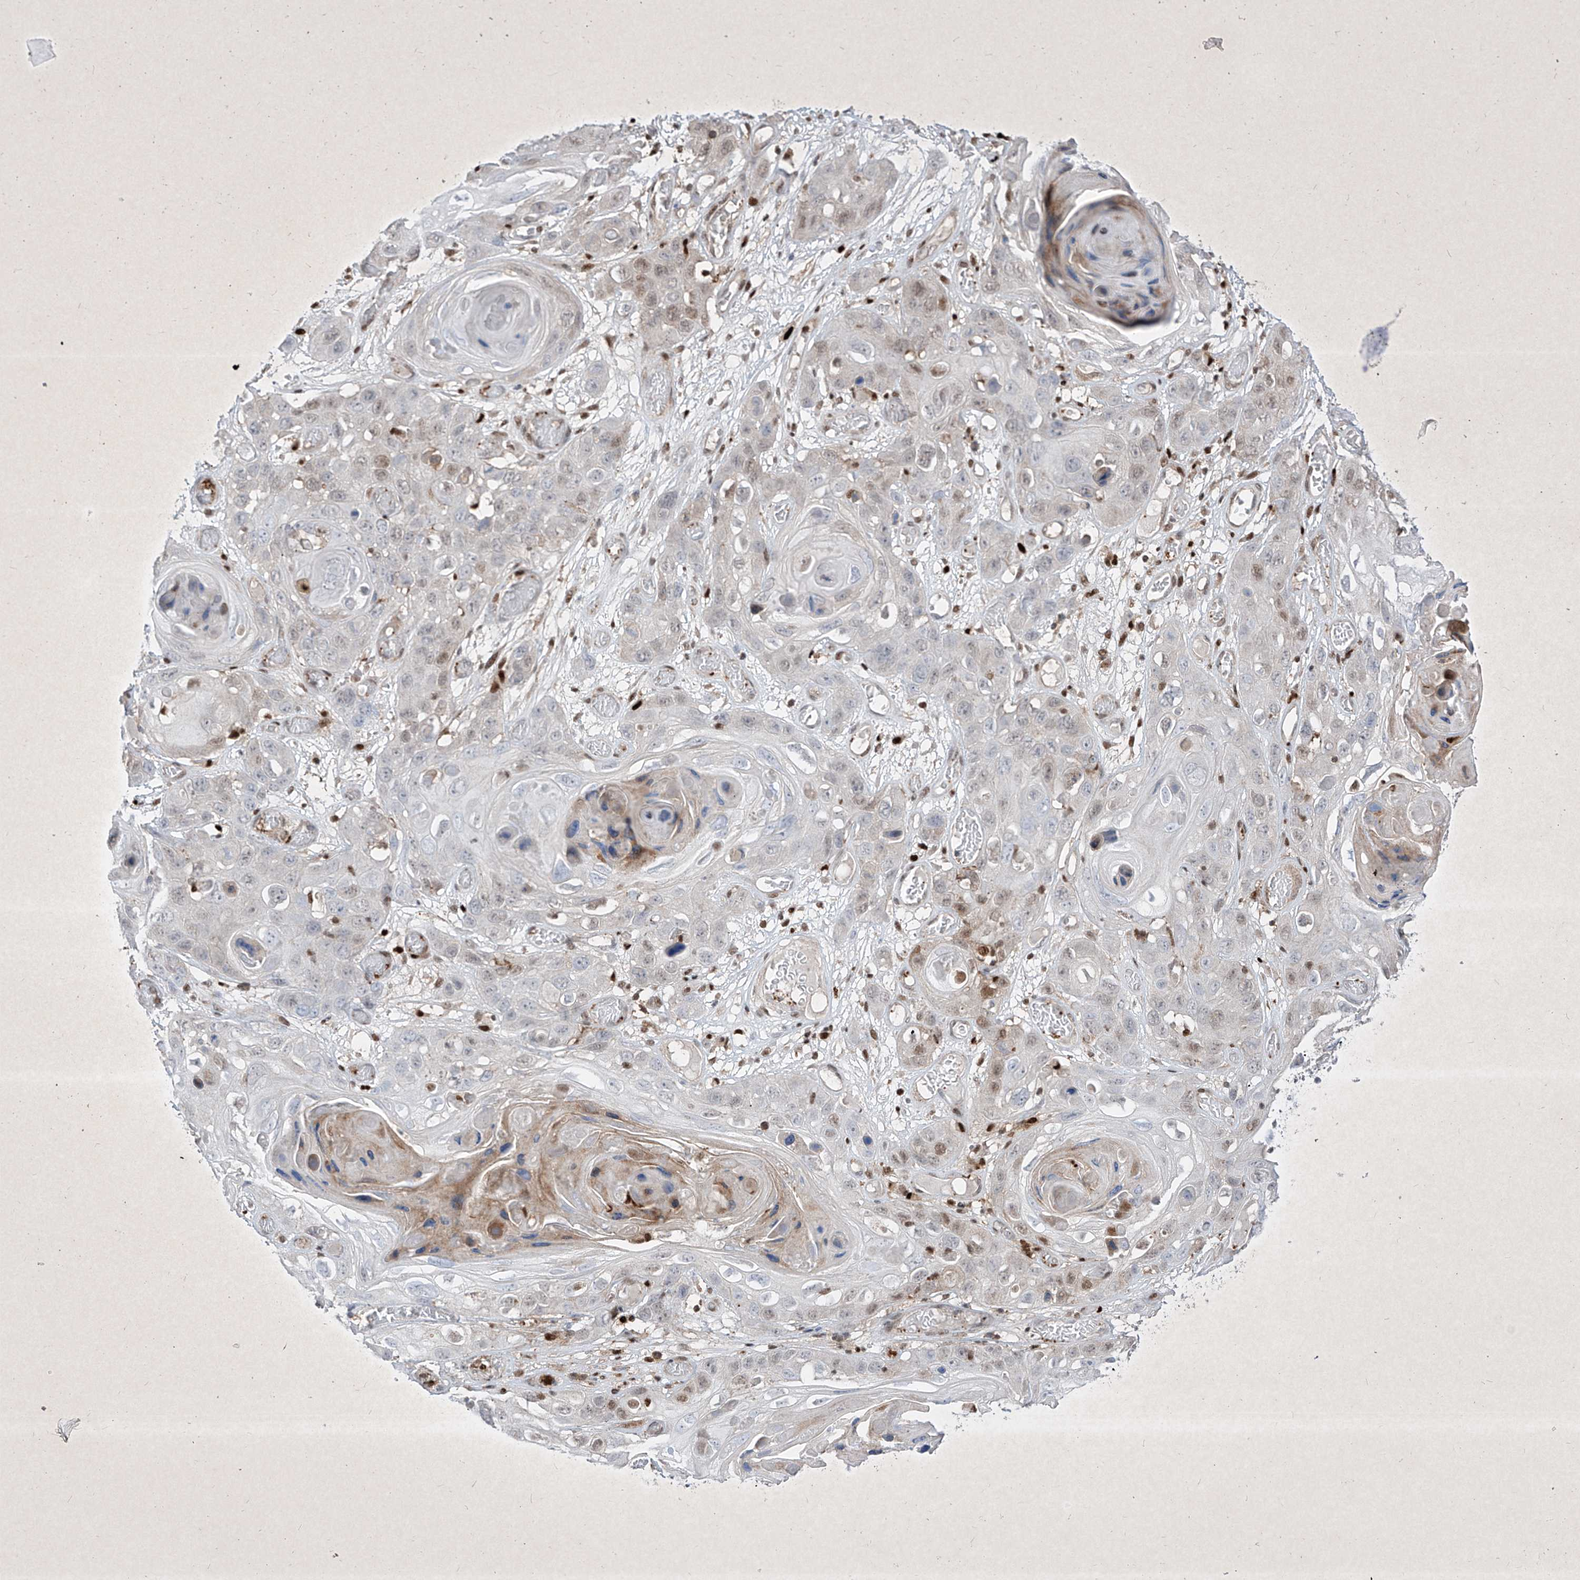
{"staining": {"intensity": "moderate", "quantity": "<25%", "location": "cytoplasmic/membranous,nuclear"}, "tissue": "skin cancer", "cell_type": "Tumor cells", "image_type": "cancer", "snomed": [{"axis": "morphology", "description": "Squamous cell carcinoma, NOS"}, {"axis": "topography", "description": "Skin"}], "caption": "Immunohistochemistry micrograph of human skin cancer stained for a protein (brown), which exhibits low levels of moderate cytoplasmic/membranous and nuclear expression in about <25% of tumor cells.", "gene": "PSMB10", "patient": {"sex": "male", "age": 55}}